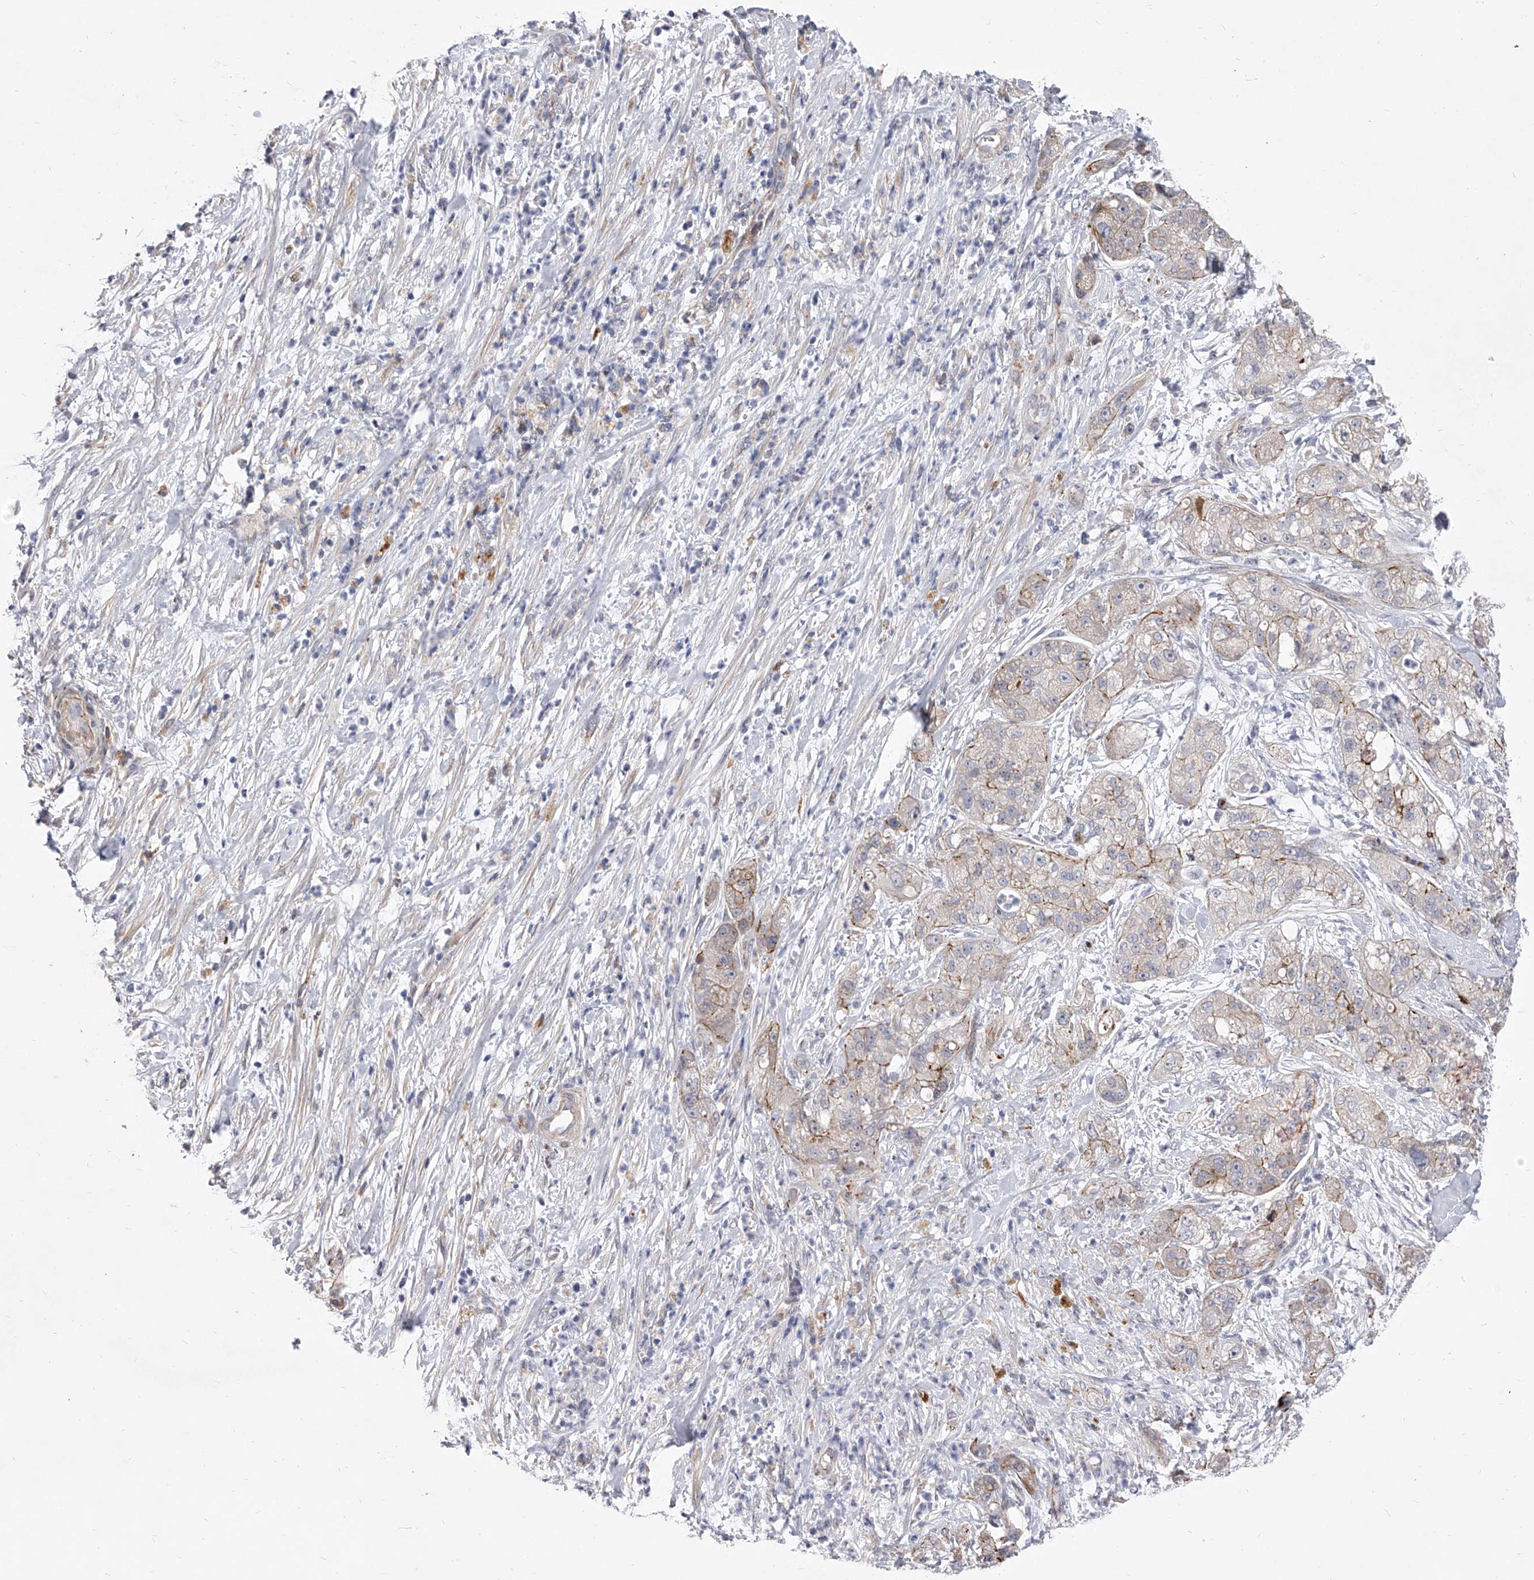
{"staining": {"intensity": "weak", "quantity": "<25%", "location": "cytoplasmic/membranous"}, "tissue": "pancreatic cancer", "cell_type": "Tumor cells", "image_type": "cancer", "snomed": [{"axis": "morphology", "description": "Adenocarcinoma, NOS"}, {"axis": "topography", "description": "Pancreas"}], "caption": "Immunohistochemistry of human pancreatic cancer (adenocarcinoma) shows no expression in tumor cells.", "gene": "MINDY4", "patient": {"sex": "female", "age": 78}}